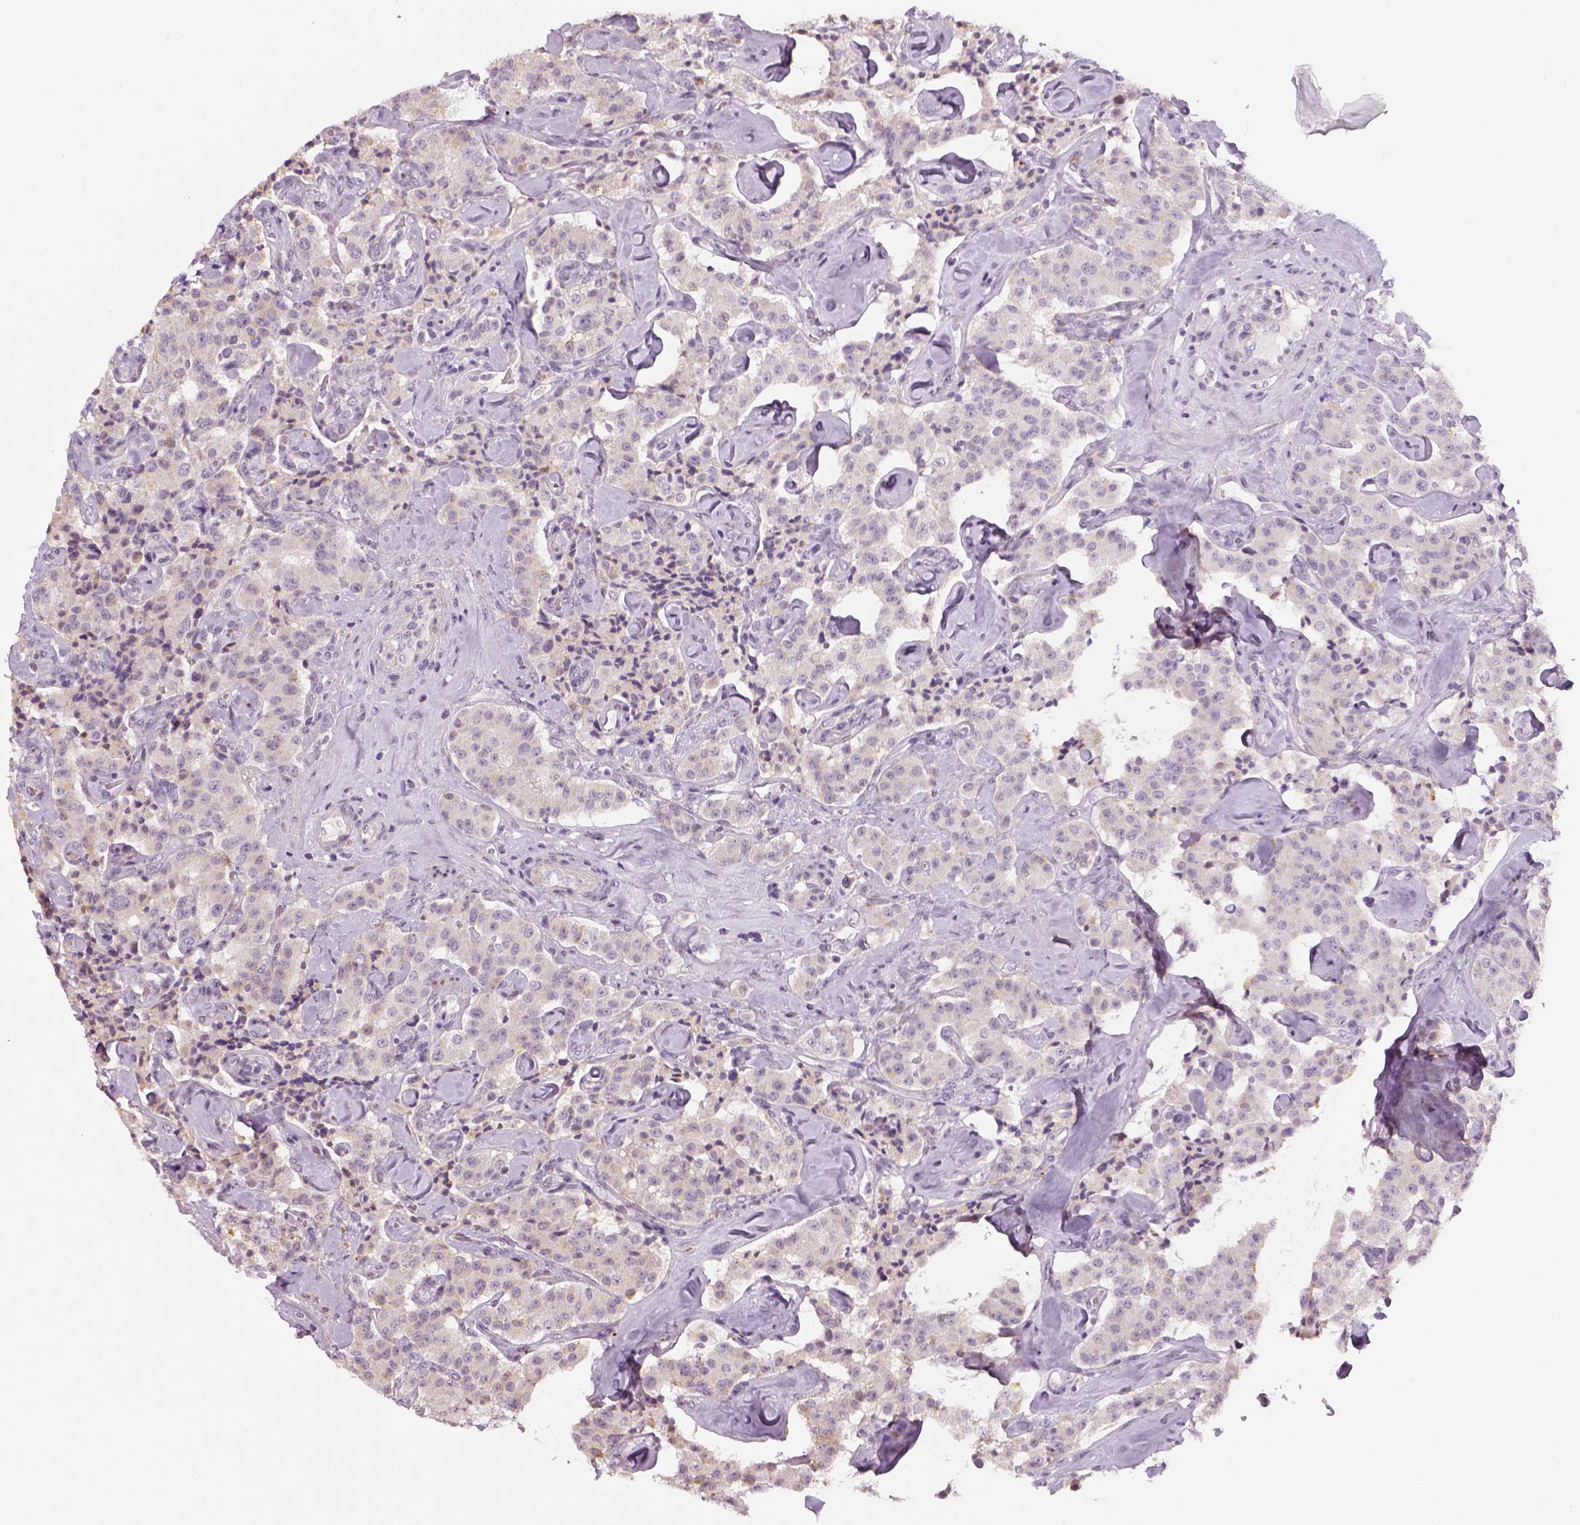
{"staining": {"intensity": "negative", "quantity": "none", "location": "none"}, "tissue": "carcinoid", "cell_type": "Tumor cells", "image_type": "cancer", "snomed": [{"axis": "morphology", "description": "Carcinoid, malignant, NOS"}, {"axis": "topography", "description": "Pancreas"}], "caption": "The immunohistochemistry (IHC) photomicrograph has no significant staining in tumor cells of carcinoid tissue.", "gene": "NECAB1", "patient": {"sex": "male", "age": 41}}